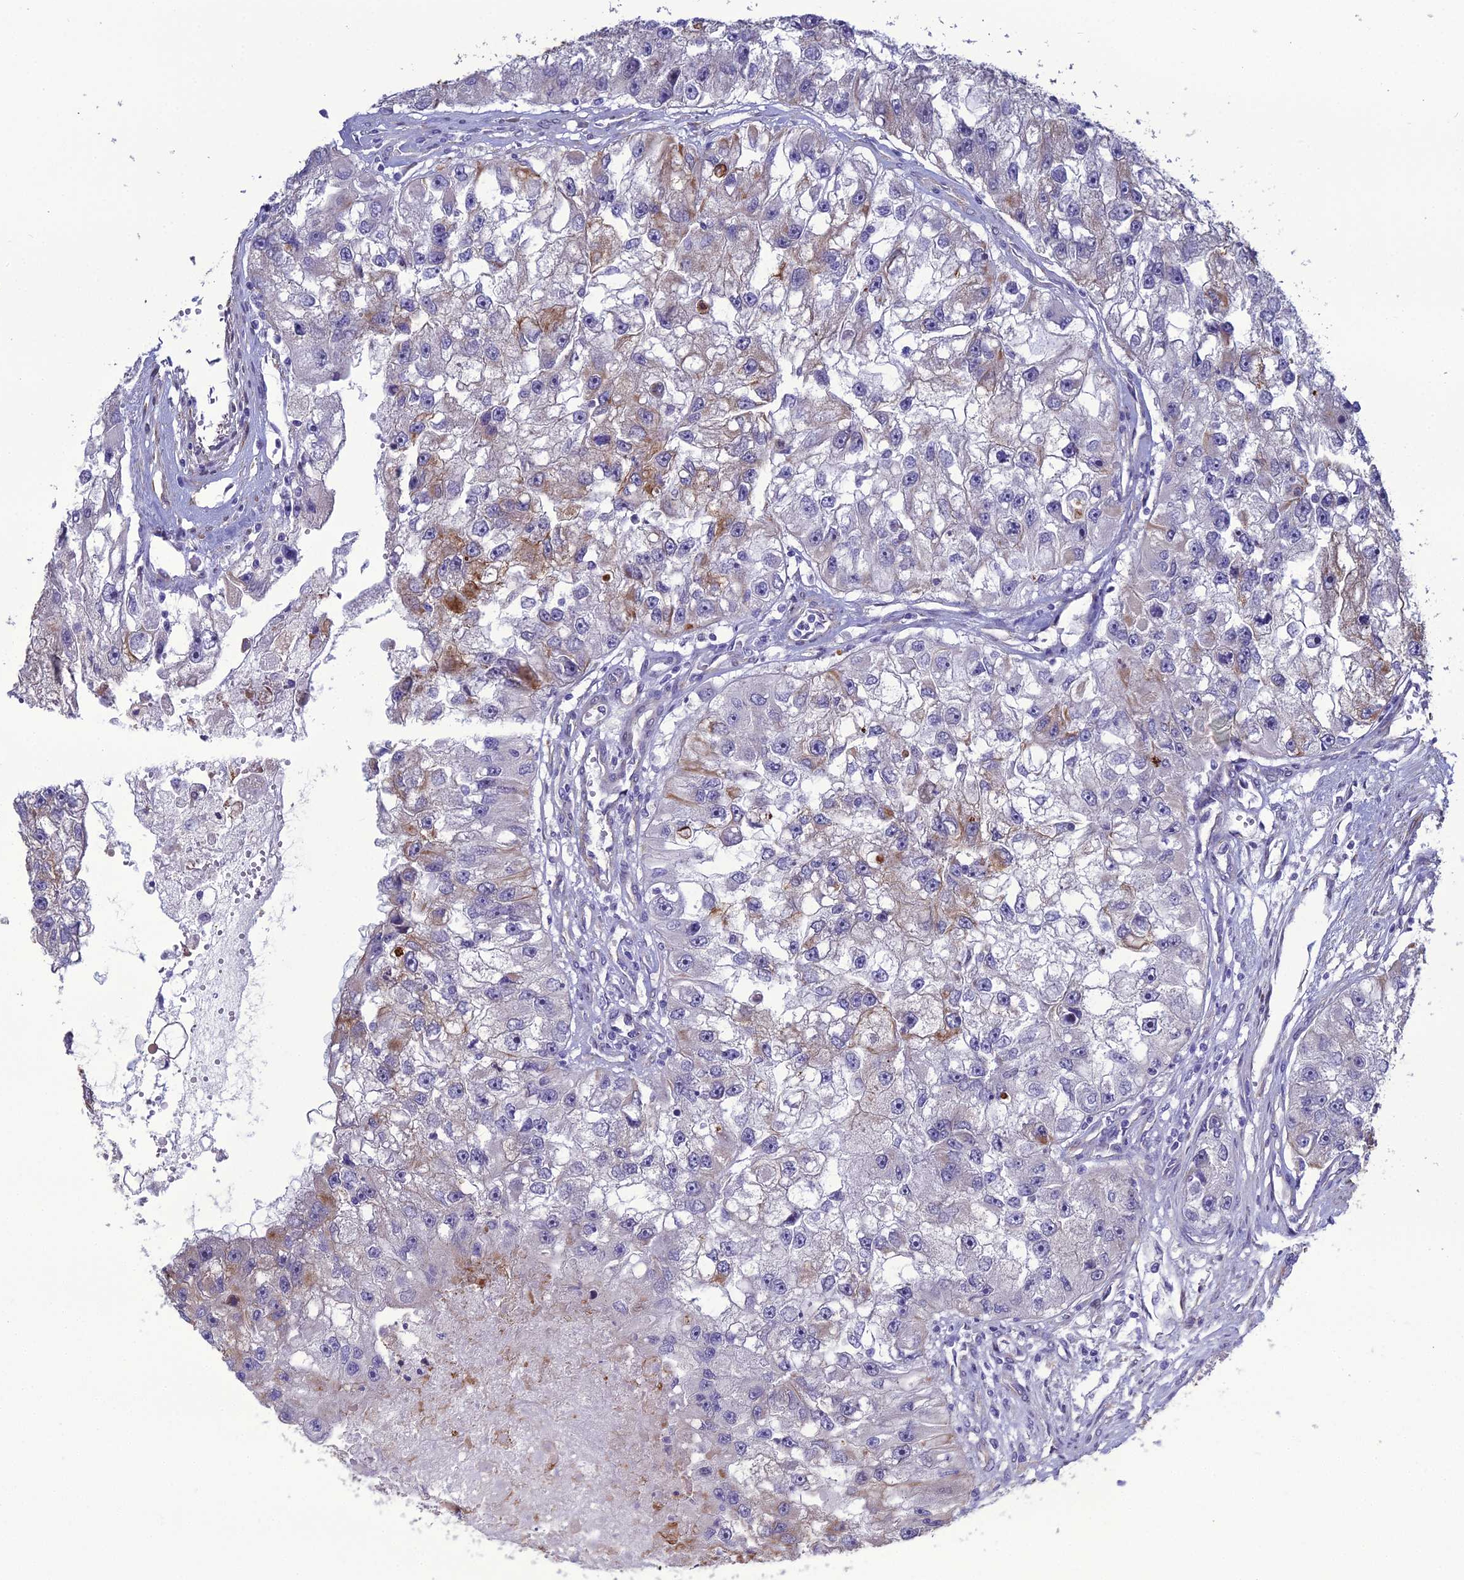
{"staining": {"intensity": "moderate", "quantity": "<25%", "location": "cytoplasmic/membranous"}, "tissue": "renal cancer", "cell_type": "Tumor cells", "image_type": "cancer", "snomed": [{"axis": "morphology", "description": "Adenocarcinoma, NOS"}, {"axis": "topography", "description": "Kidney"}], "caption": "A low amount of moderate cytoplasmic/membranous positivity is present in approximately <25% of tumor cells in adenocarcinoma (renal) tissue.", "gene": "LZTS2", "patient": {"sex": "male", "age": 63}}